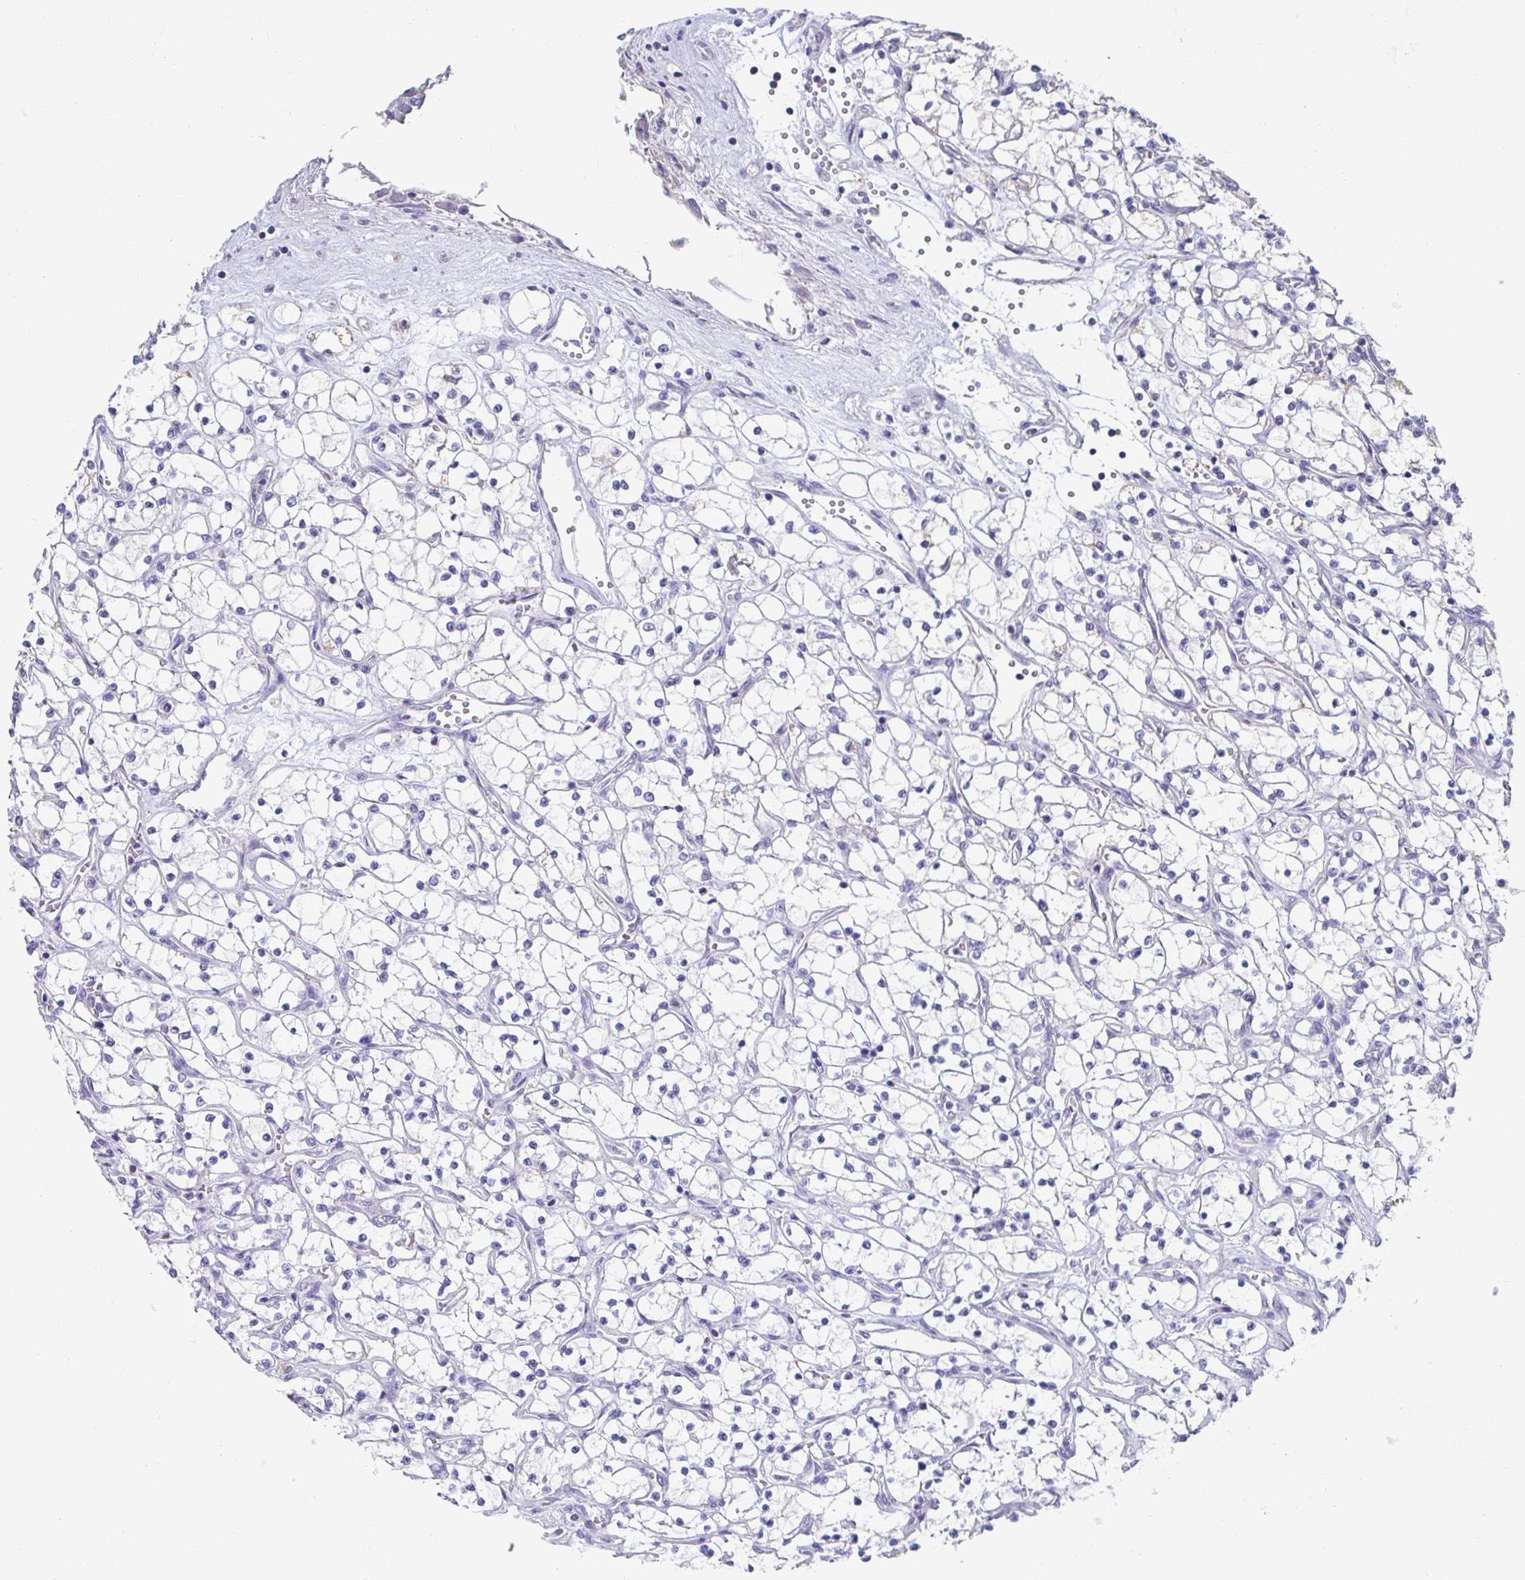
{"staining": {"intensity": "negative", "quantity": "none", "location": "none"}, "tissue": "renal cancer", "cell_type": "Tumor cells", "image_type": "cancer", "snomed": [{"axis": "morphology", "description": "Adenocarcinoma, NOS"}, {"axis": "topography", "description": "Kidney"}], "caption": "DAB (3,3'-diaminobenzidine) immunohistochemical staining of human renal cancer demonstrates no significant expression in tumor cells. (Immunohistochemistry, brightfield microscopy, high magnification).", "gene": "CXCR1", "patient": {"sex": "female", "age": 69}}